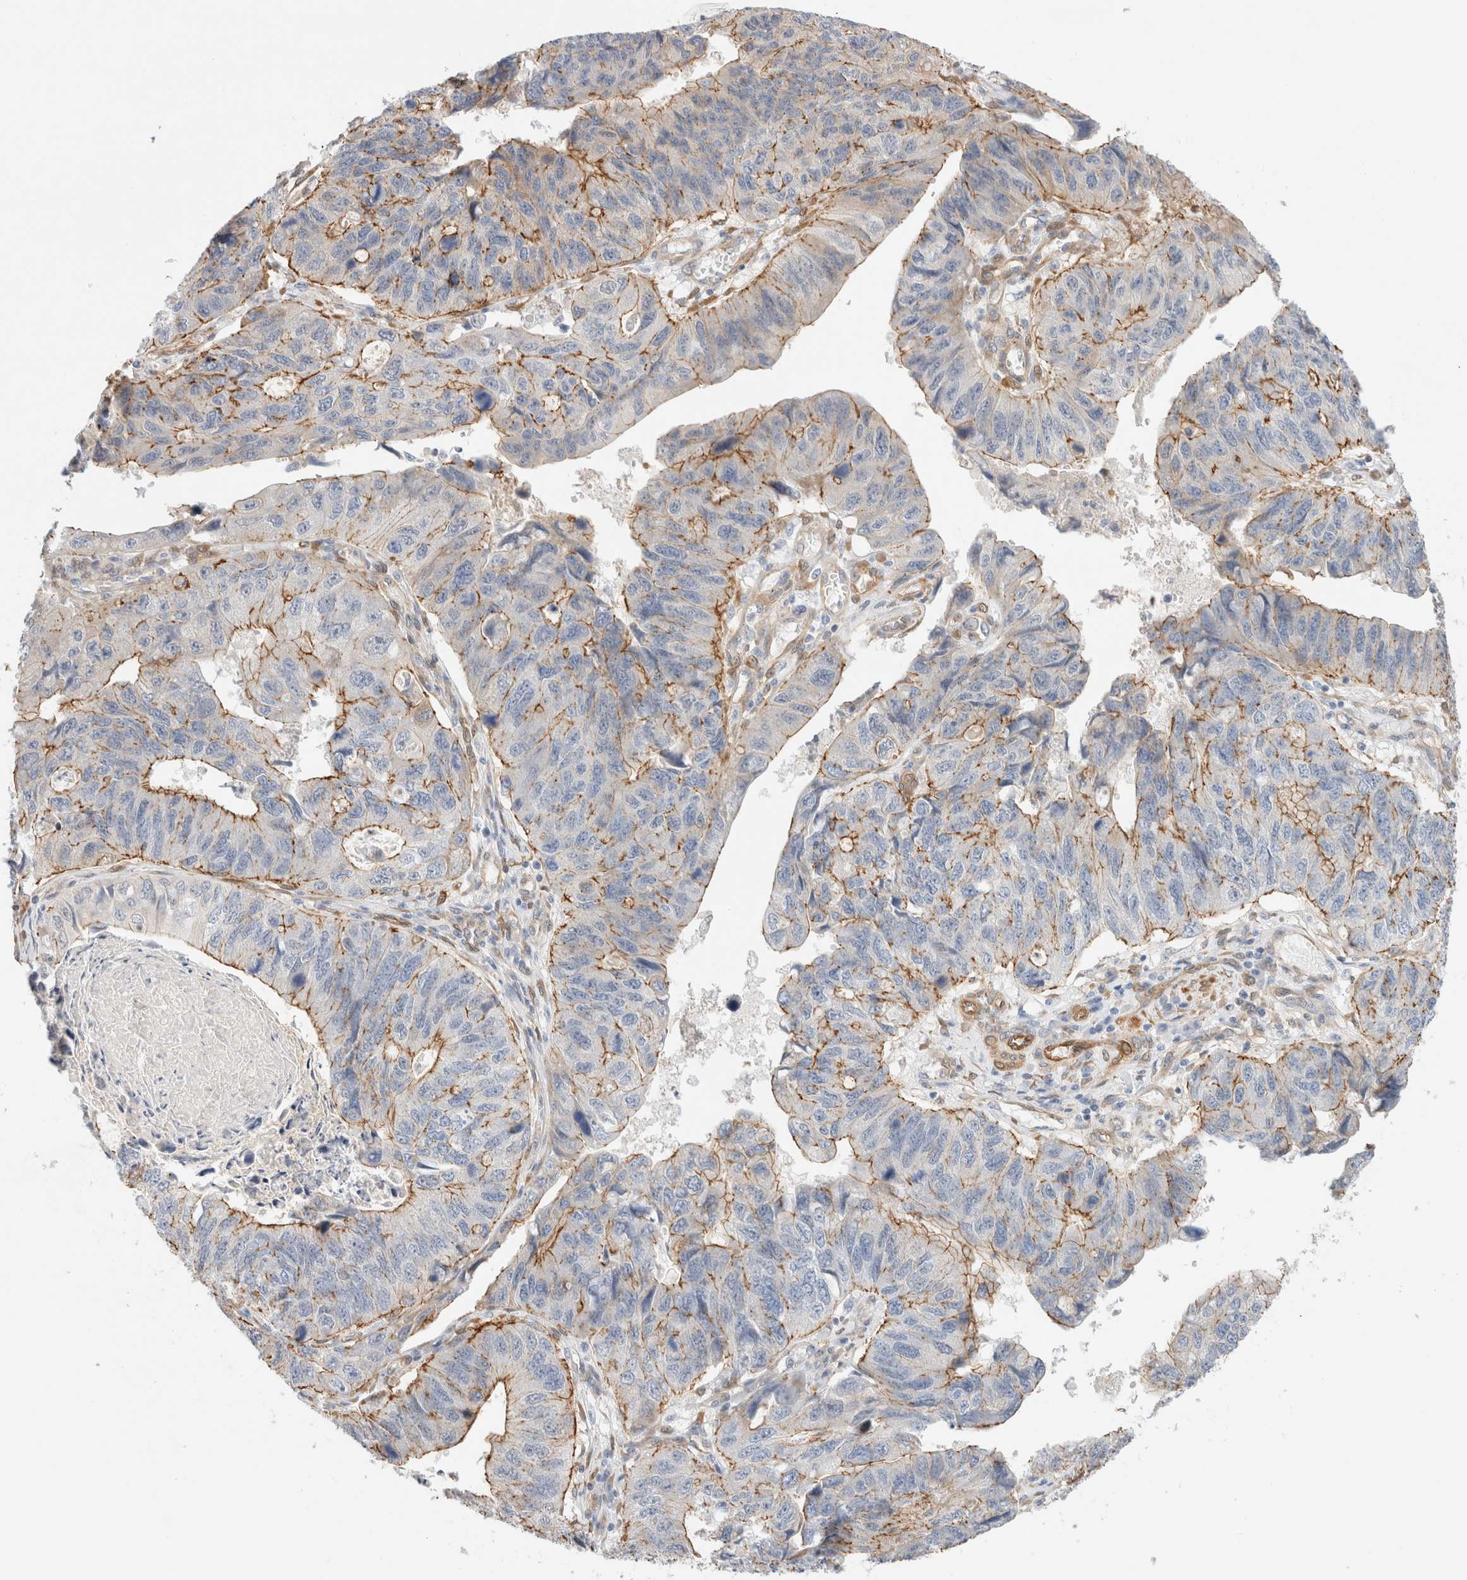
{"staining": {"intensity": "moderate", "quantity": "25%-75%", "location": "cytoplasmic/membranous"}, "tissue": "stomach cancer", "cell_type": "Tumor cells", "image_type": "cancer", "snomed": [{"axis": "morphology", "description": "Adenocarcinoma, NOS"}, {"axis": "topography", "description": "Stomach"}], "caption": "Immunohistochemistry (IHC) of human stomach cancer displays medium levels of moderate cytoplasmic/membranous positivity in about 25%-75% of tumor cells.", "gene": "LMCD1", "patient": {"sex": "male", "age": 59}}